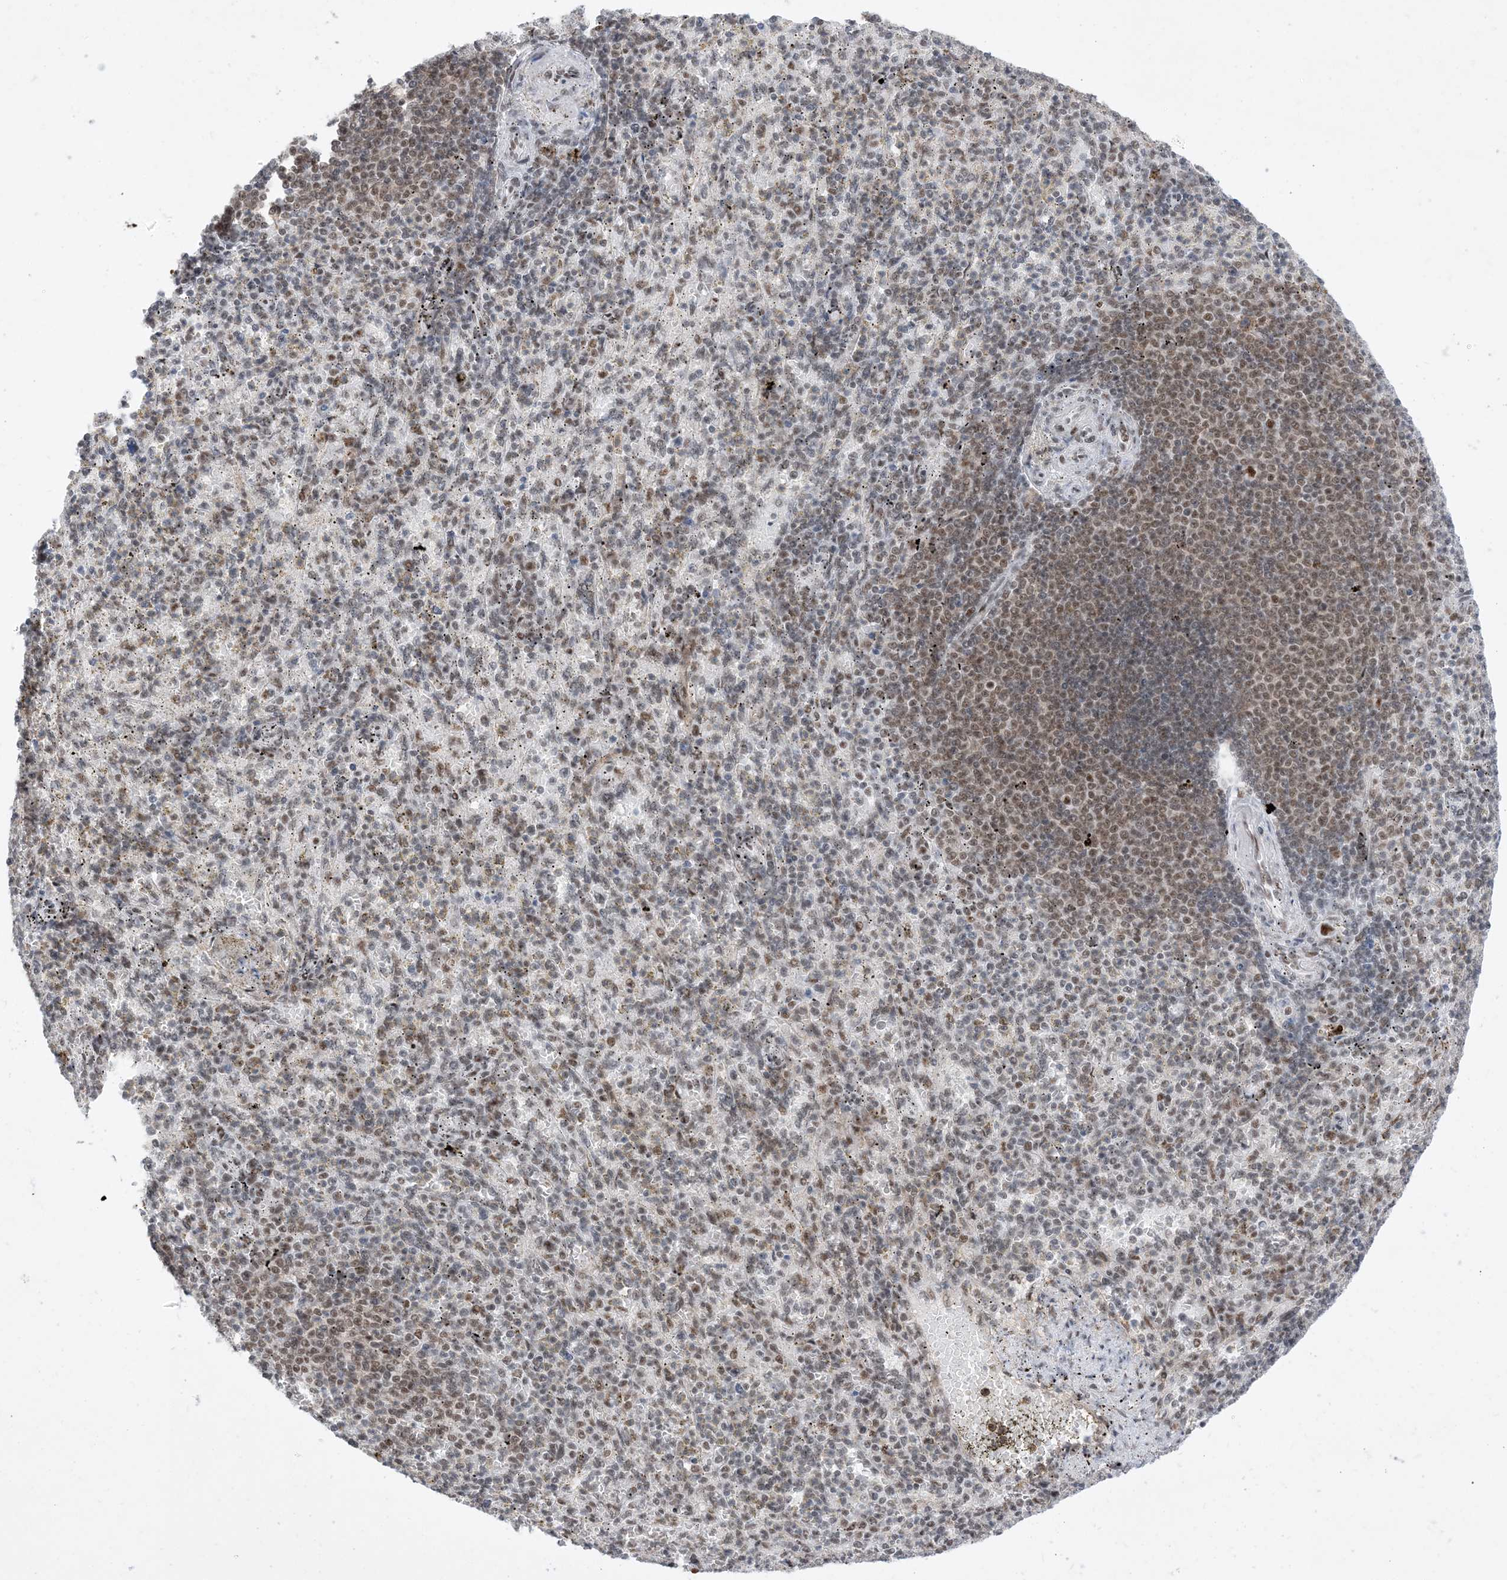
{"staining": {"intensity": "weak", "quantity": "25%-75%", "location": "nuclear"}, "tissue": "spleen", "cell_type": "Cells in red pulp", "image_type": "normal", "snomed": [{"axis": "morphology", "description": "Normal tissue, NOS"}, {"axis": "topography", "description": "Spleen"}], "caption": "This is a micrograph of IHC staining of benign spleen, which shows weak positivity in the nuclear of cells in red pulp.", "gene": "SF3A3", "patient": {"sex": "female", "age": 74}}